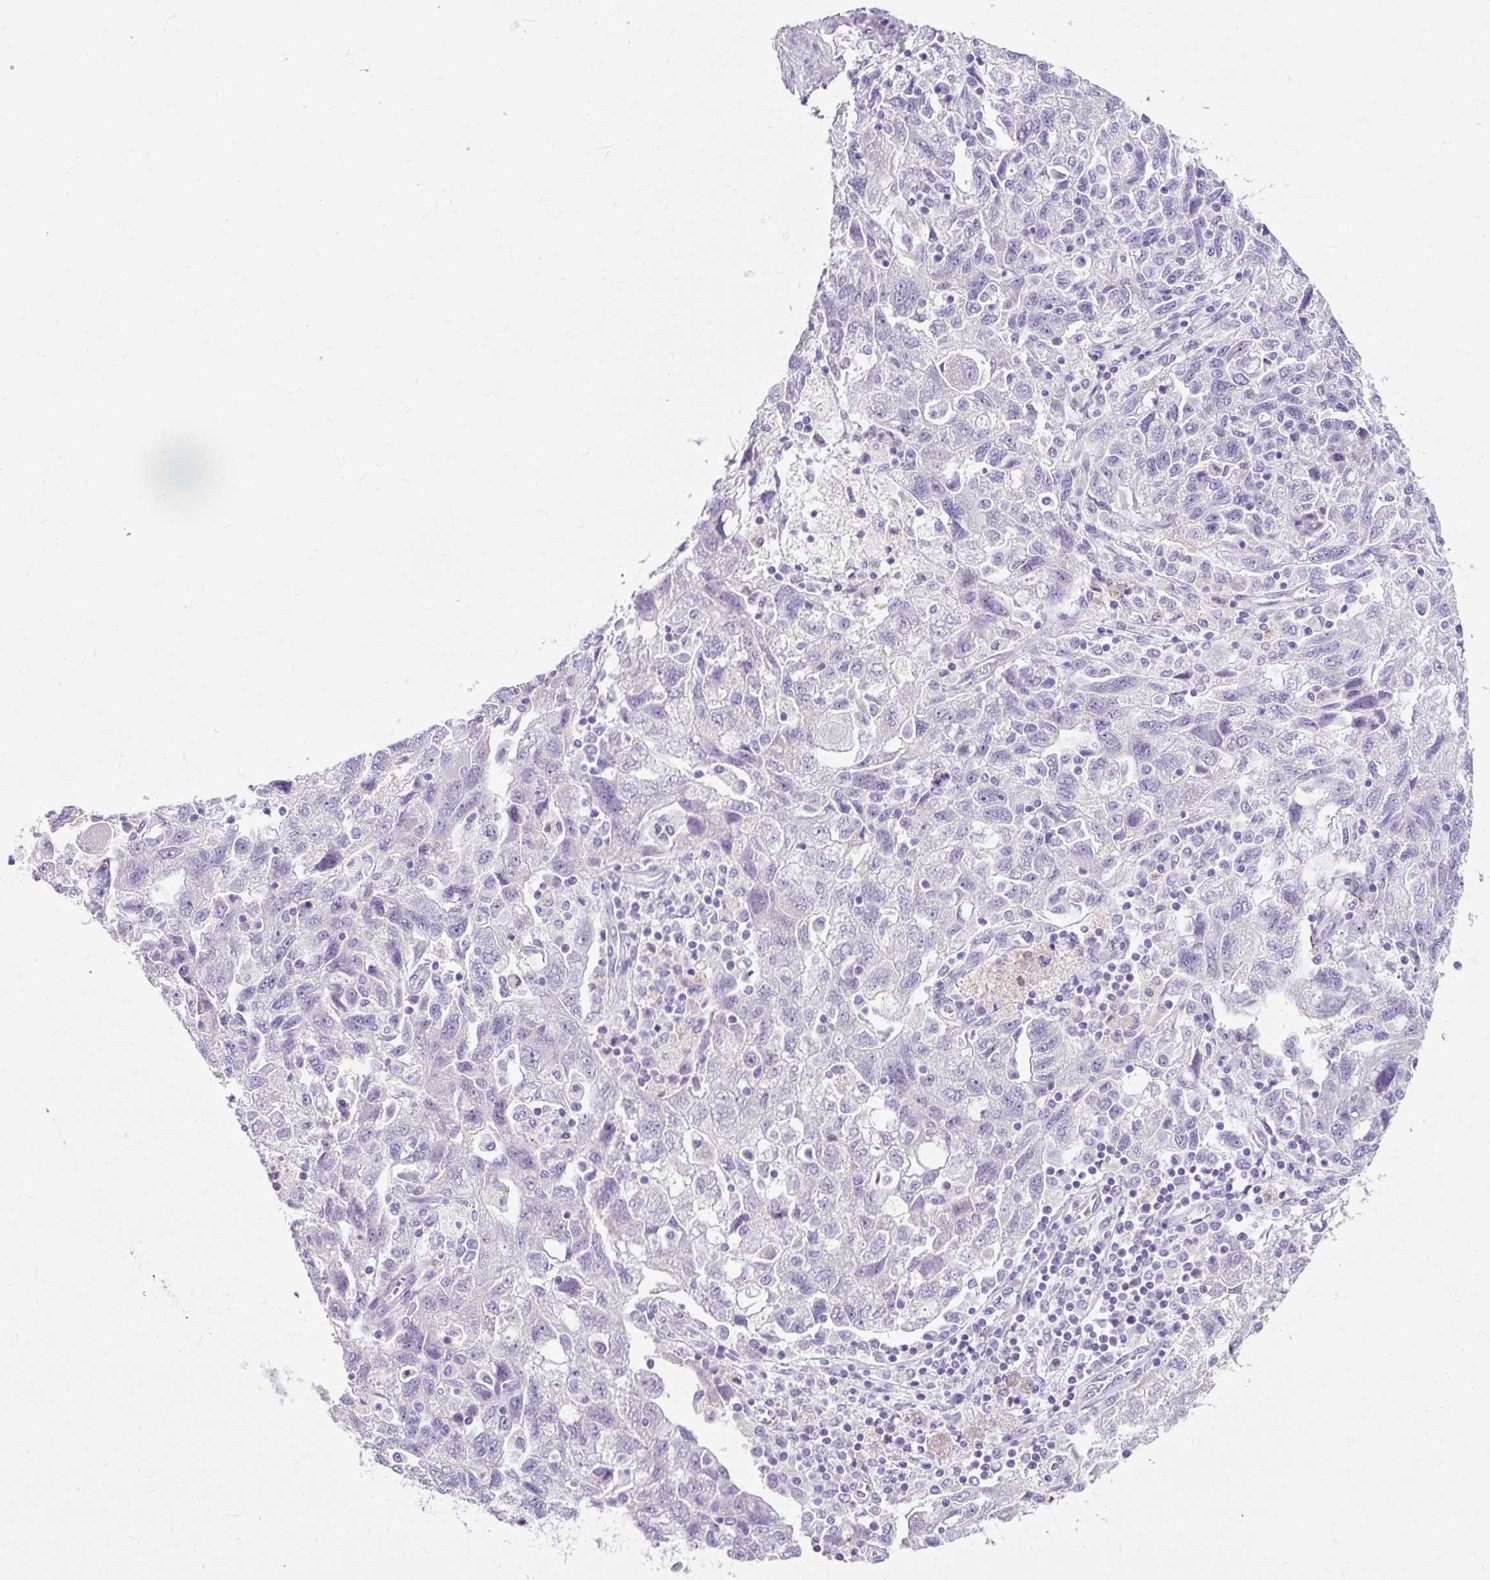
{"staining": {"intensity": "negative", "quantity": "none", "location": "none"}, "tissue": "ovarian cancer", "cell_type": "Tumor cells", "image_type": "cancer", "snomed": [{"axis": "morphology", "description": "Carcinoma, NOS"}, {"axis": "morphology", "description": "Cystadenocarcinoma, serous, NOS"}, {"axis": "topography", "description": "Ovary"}], "caption": "There is no significant positivity in tumor cells of ovarian serous cystadenocarcinoma. Nuclei are stained in blue.", "gene": "CLDN25", "patient": {"sex": "female", "age": 69}}